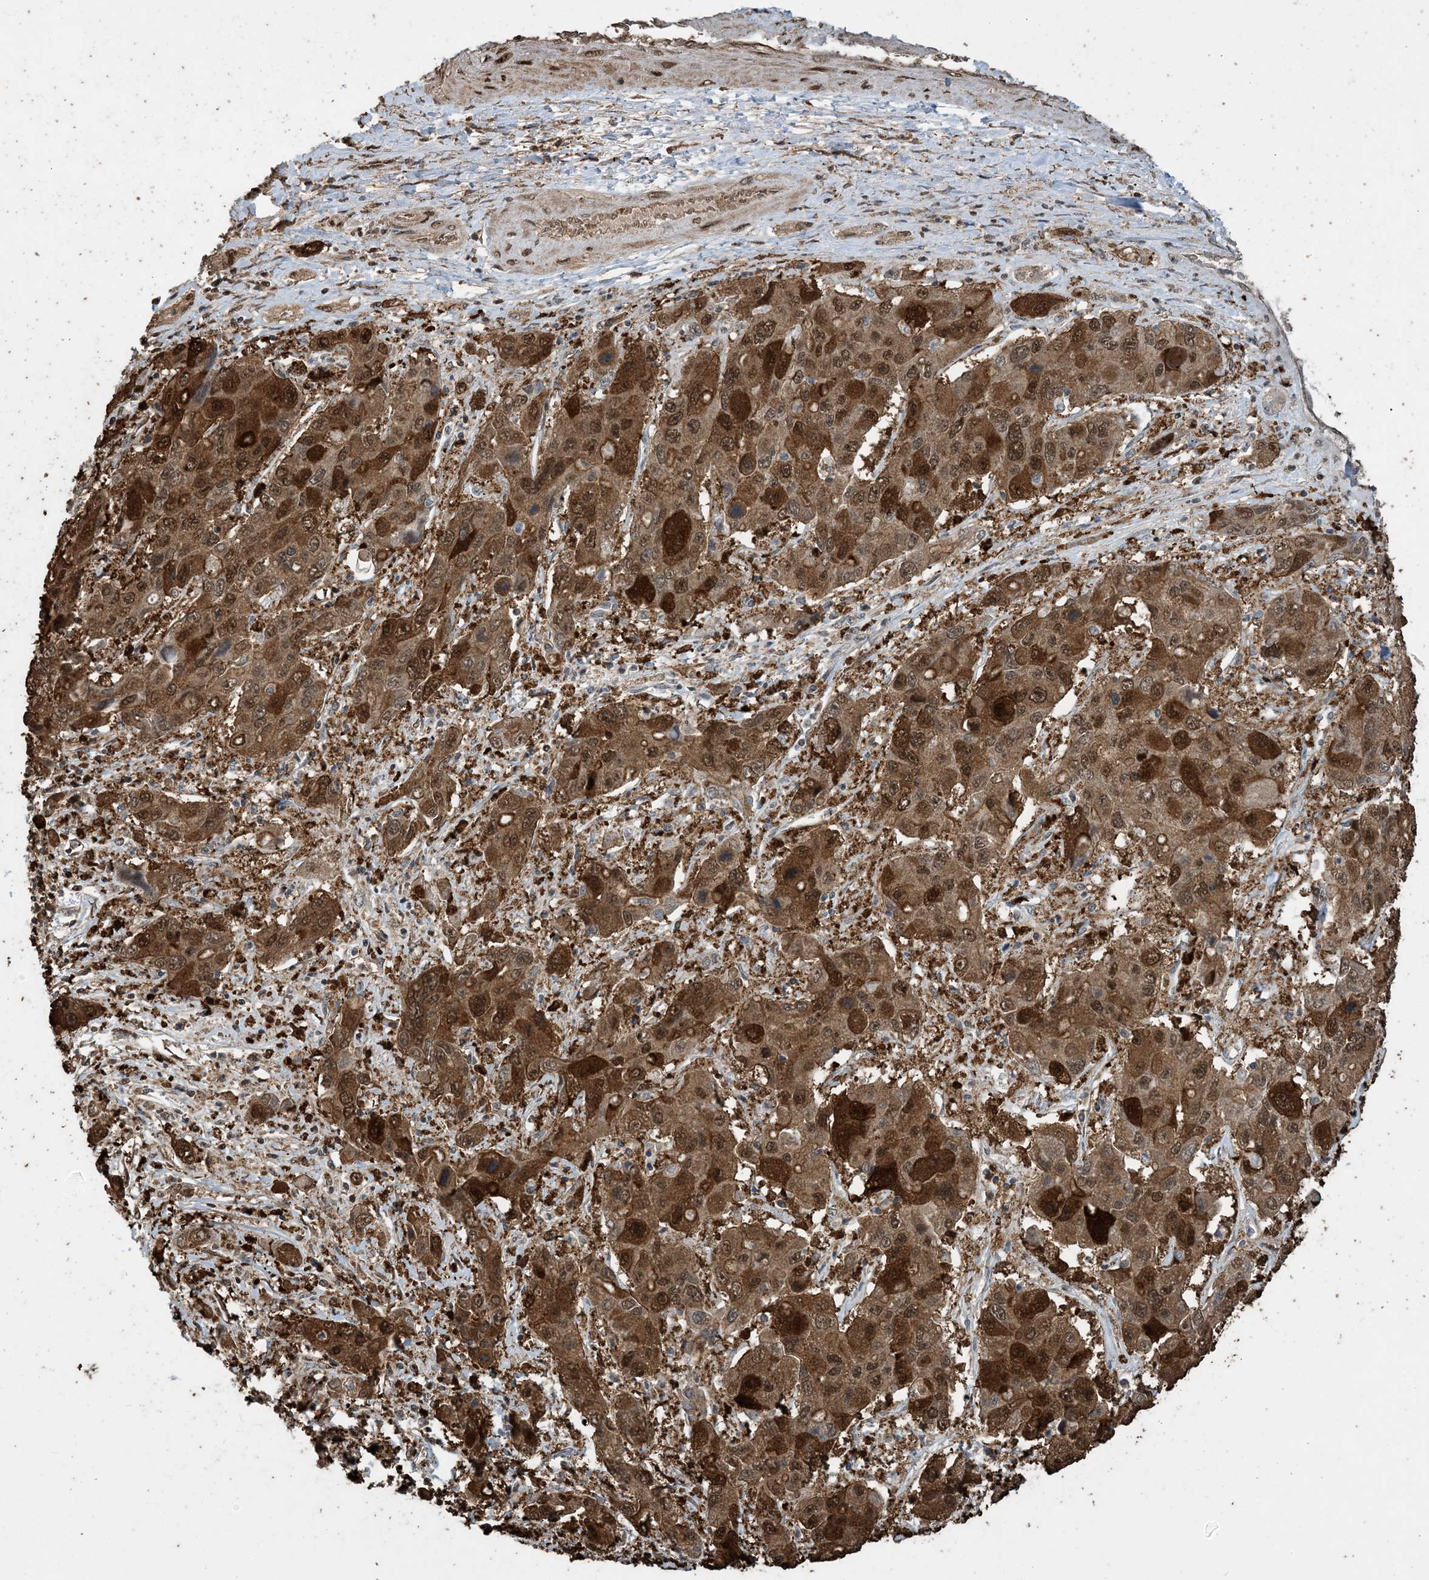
{"staining": {"intensity": "strong", "quantity": ">75%", "location": "cytoplasmic/membranous,nuclear"}, "tissue": "liver cancer", "cell_type": "Tumor cells", "image_type": "cancer", "snomed": [{"axis": "morphology", "description": "Cholangiocarcinoma"}, {"axis": "topography", "description": "Liver"}], "caption": "Immunohistochemical staining of human liver cancer (cholangiocarcinoma) exhibits strong cytoplasmic/membranous and nuclear protein positivity in about >75% of tumor cells.", "gene": "HSPA1A", "patient": {"sex": "male", "age": 67}}